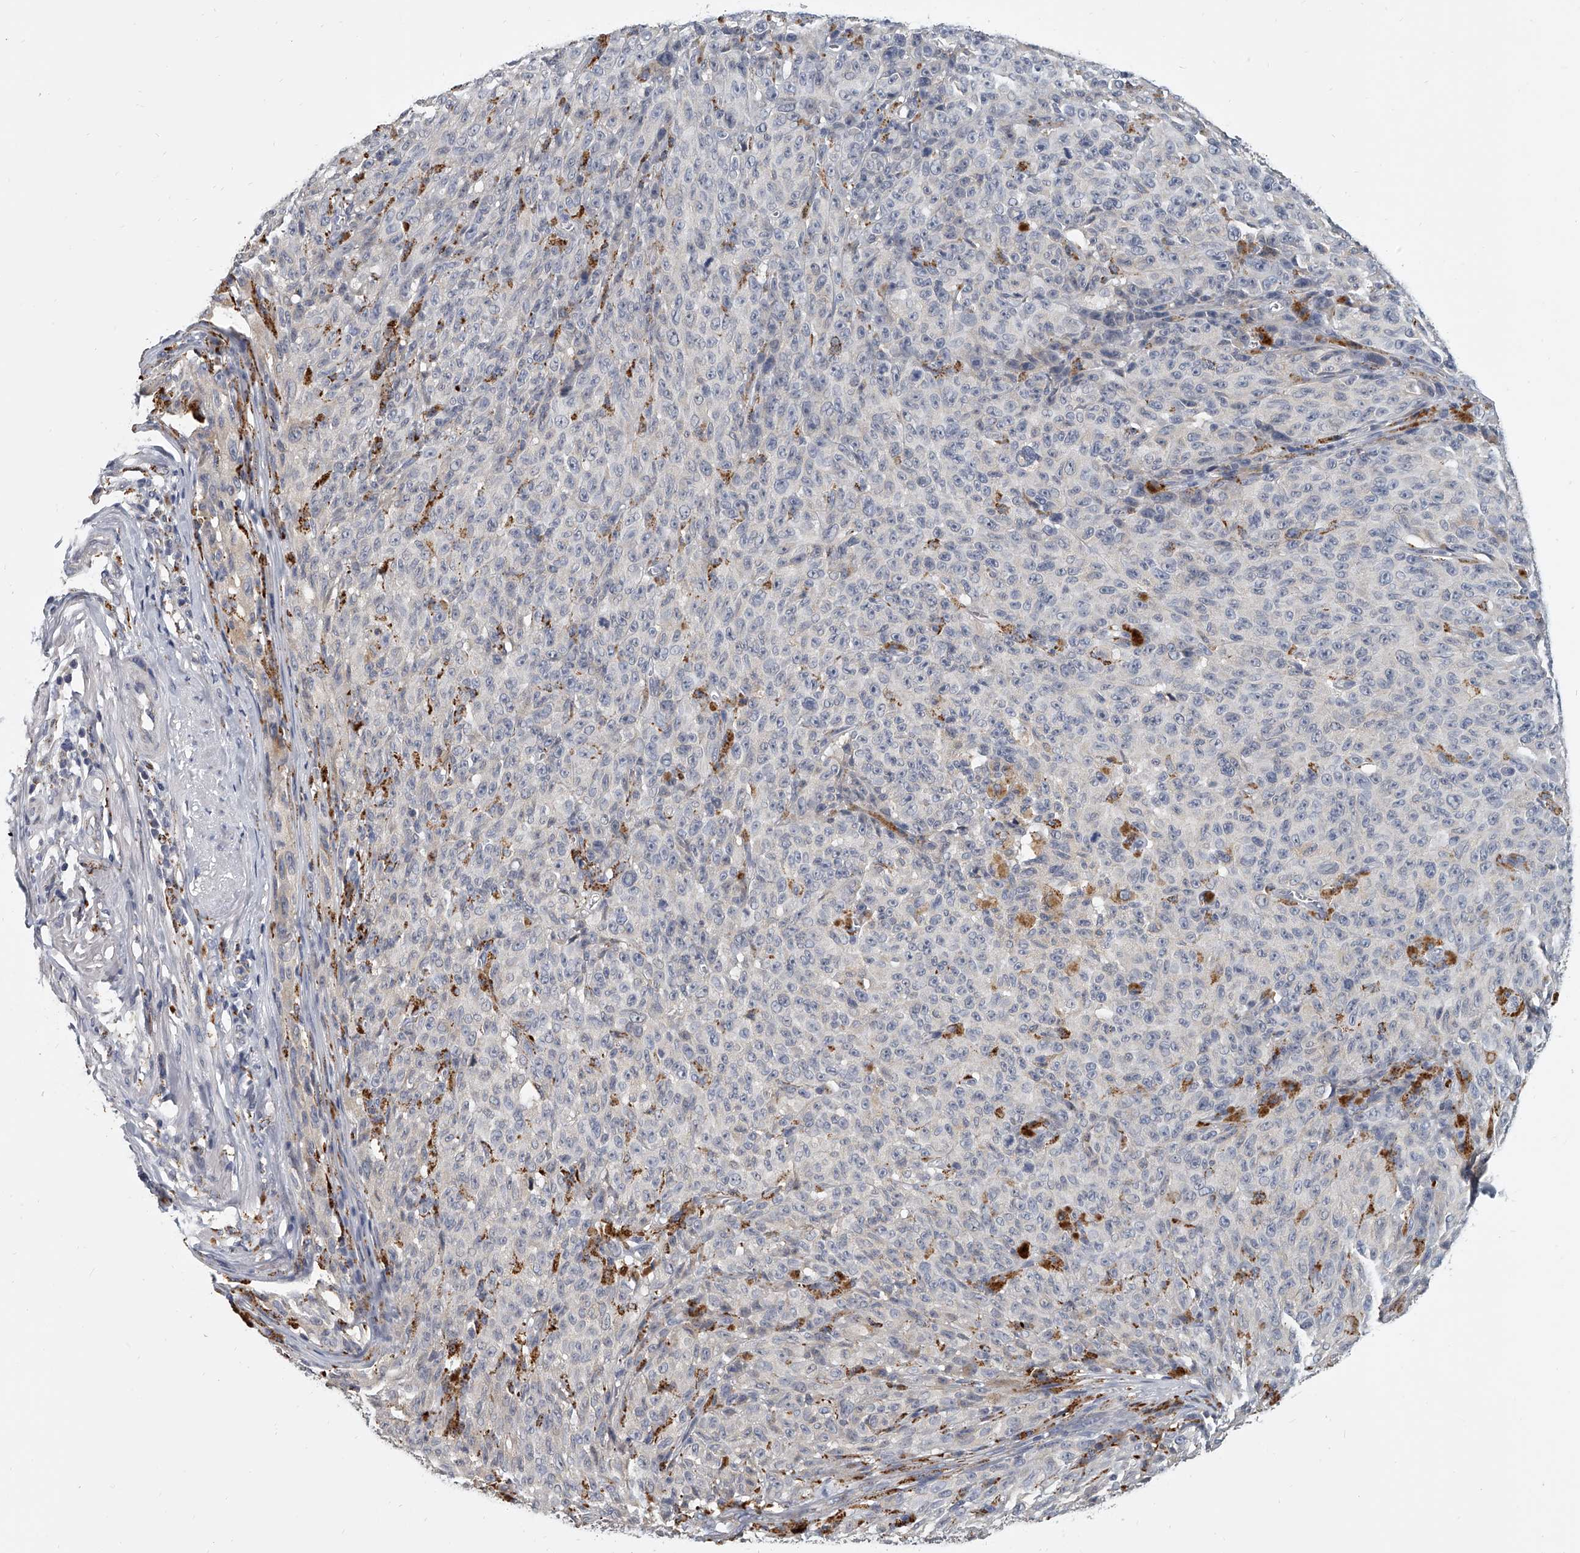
{"staining": {"intensity": "negative", "quantity": "none", "location": "none"}, "tissue": "melanoma", "cell_type": "Tumor cells", "image_type": "cancer", "snomed": [{"axis": "morphology", "description": "Malignant melanoma, NOS"}, {"axis": "topography", "description": "Skin"}], "caption": "High magnification brightfield microscopy of malignant melanoma stained with DAB (3,3'-diaminobenzidine) (brown) and counterstained with hematoxylin (blue): tumor cells show no significant expression.", "gene": "KLHL7", "patient": {"sex": "female", "age": 82}}